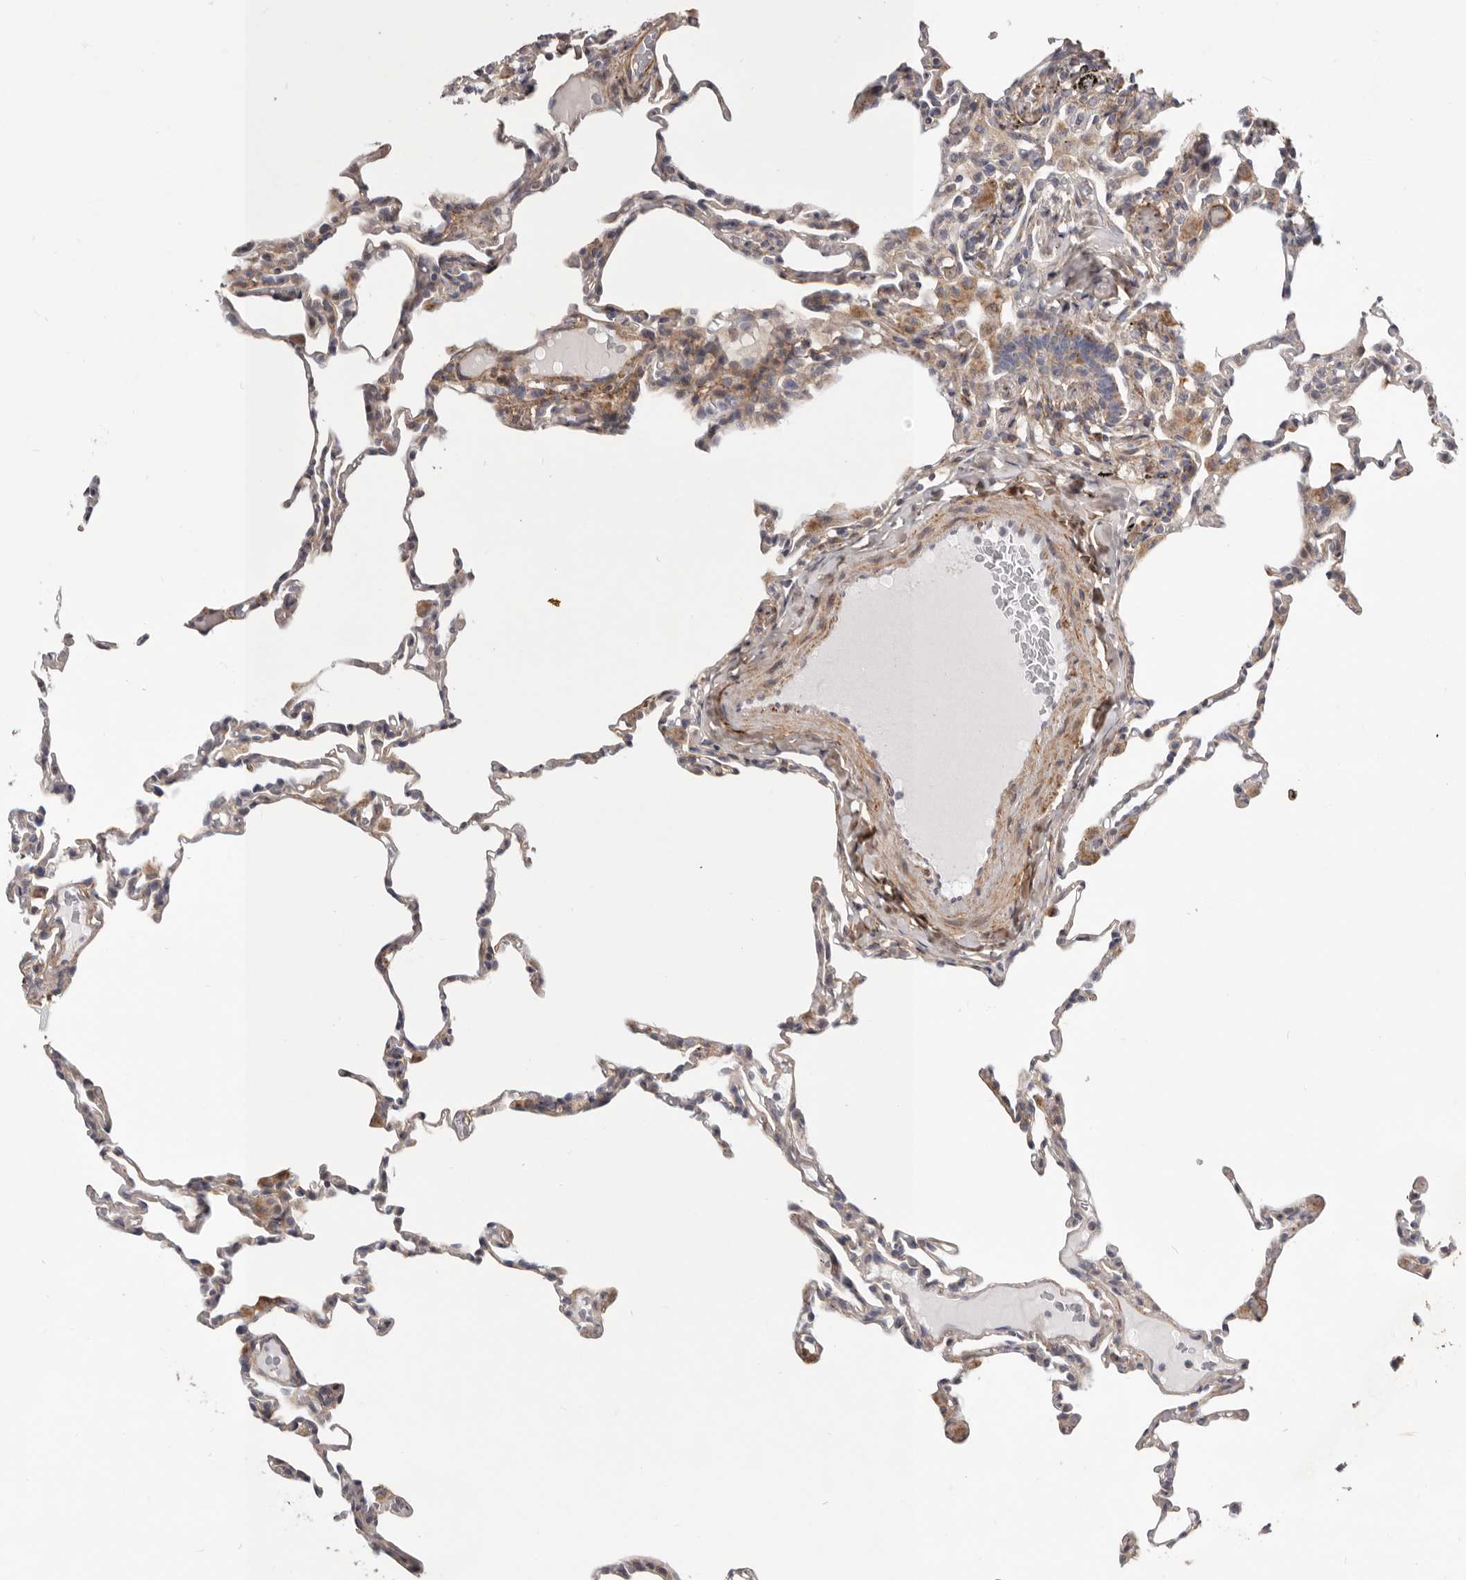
{"staining": {"intensity": "moderate", "quantity": "<25%", "location": "cytoplasmic/membranous"}, "tissue": "lung", "cell_type": "Alveolar cells", "image_type": "normal", "snomed": [{"axis": "morphology", "description": "Normal tissue, NOS"}, {"axis": "topography", "description": "Lung"}], "caption": "Lung stained with DAB IHC displays low levels of moderate cytoplasmic/membranous staining in approximately <25% of alveolar cells. The staining was performed using DAB (3,3'-diaminobenzidine) to visualize the protein expression in brown, while the nuclei were stained in blue with hematoxylin (Magnification: 20x).", "gene": "MRPS10", "patient": {"sex": "male", "age": 20}}